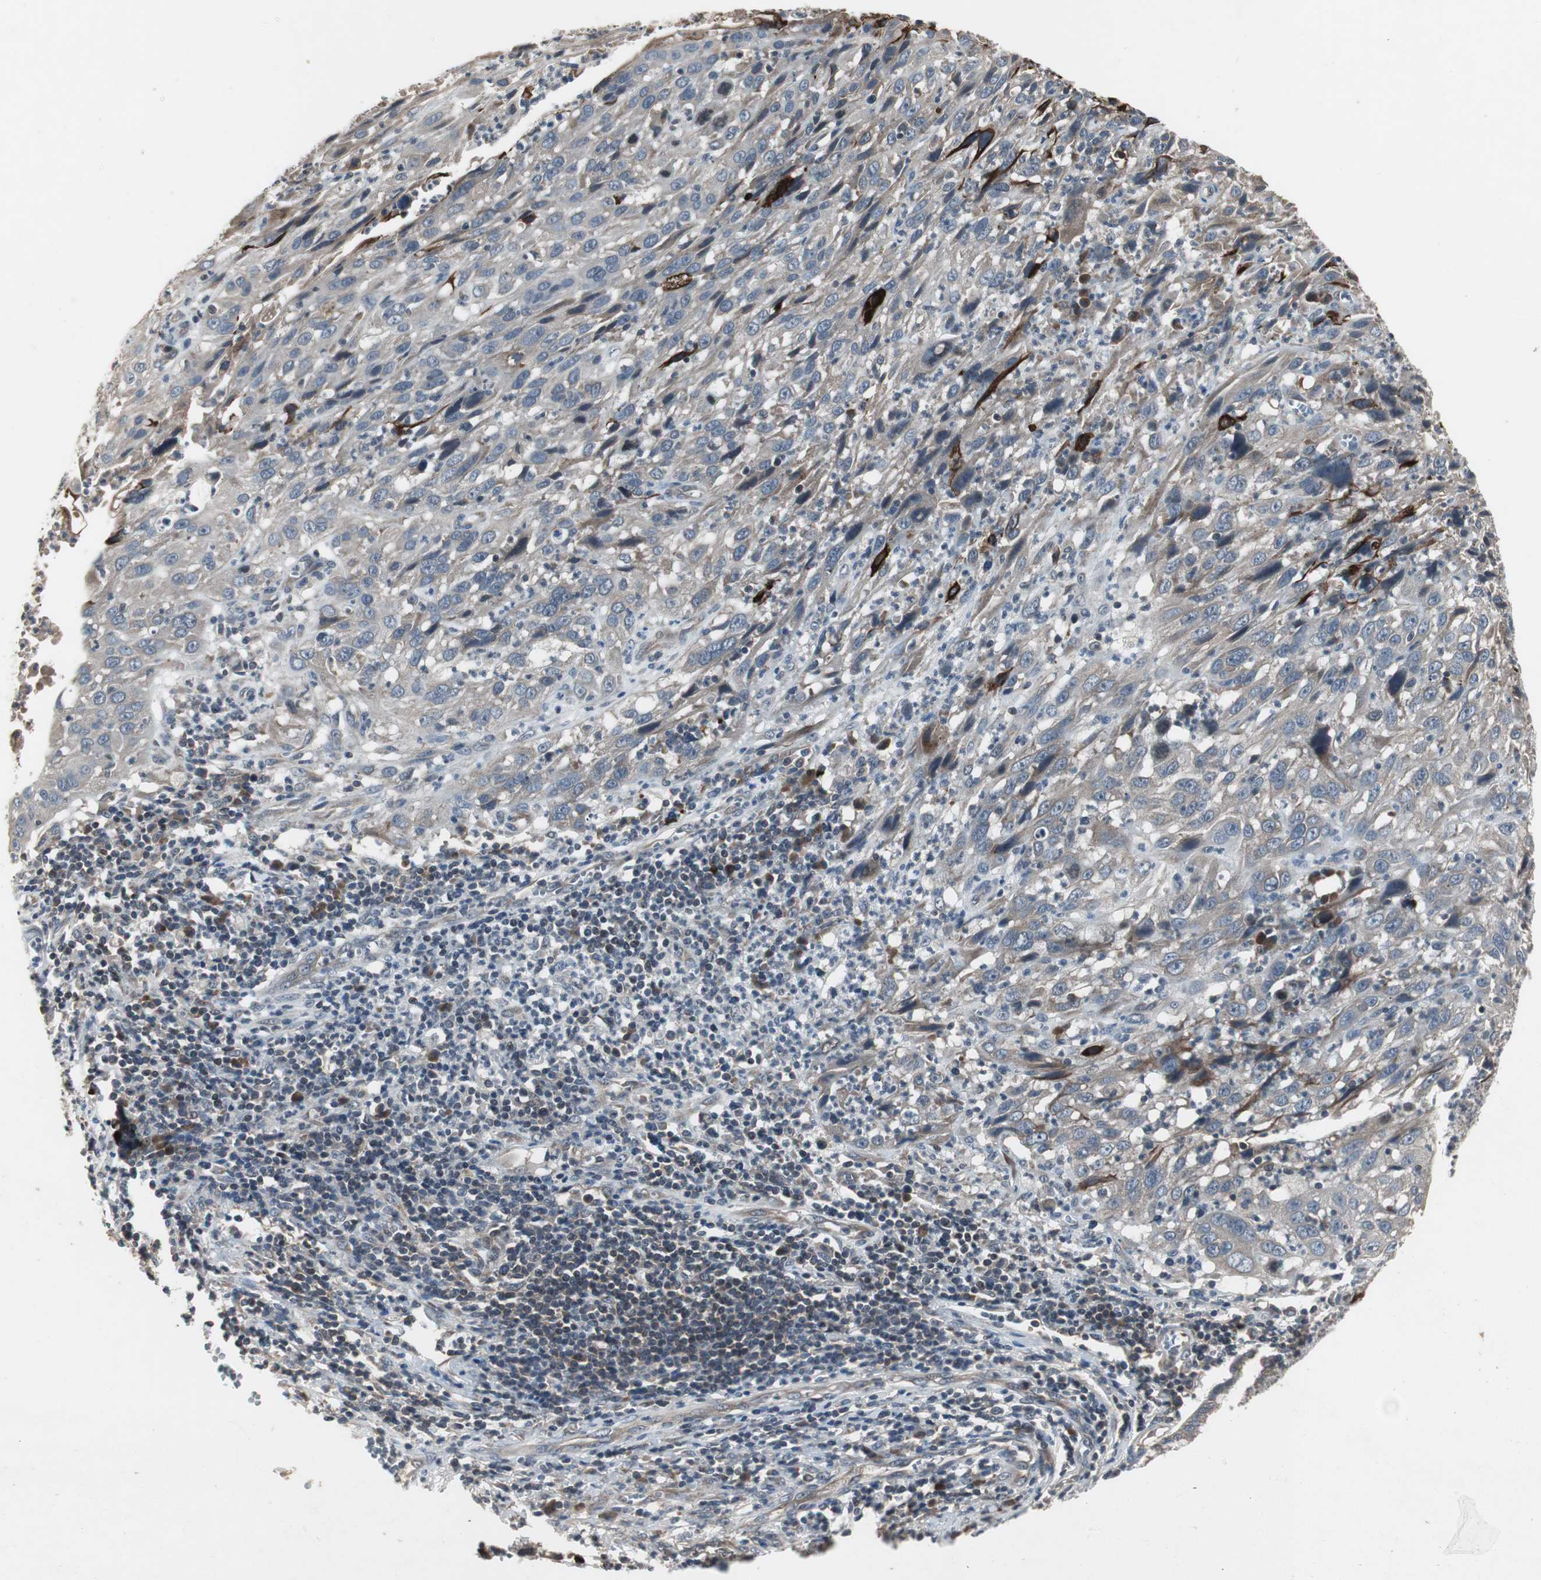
{"staining": {"intensity": "moderate", "quantity": ">75%", "location": "cytoplasmic/membranous"}, "tissue": "cervical cancer", "cell_type": "Tumor cells", "image_type": "cancer", "snomed": [{"axis": "morphology", "description": "Squamous cell carcinoma, NOS"}, {"axis": "topography", "description": "Cervix"}], "caption": "Human squamous cell carcinoma (cervical) stained with a protein marker reveals moderate staining in tumor cells.", "gene": "ZMPSTE24", "patient": {"sex": "female", "age": 32}}